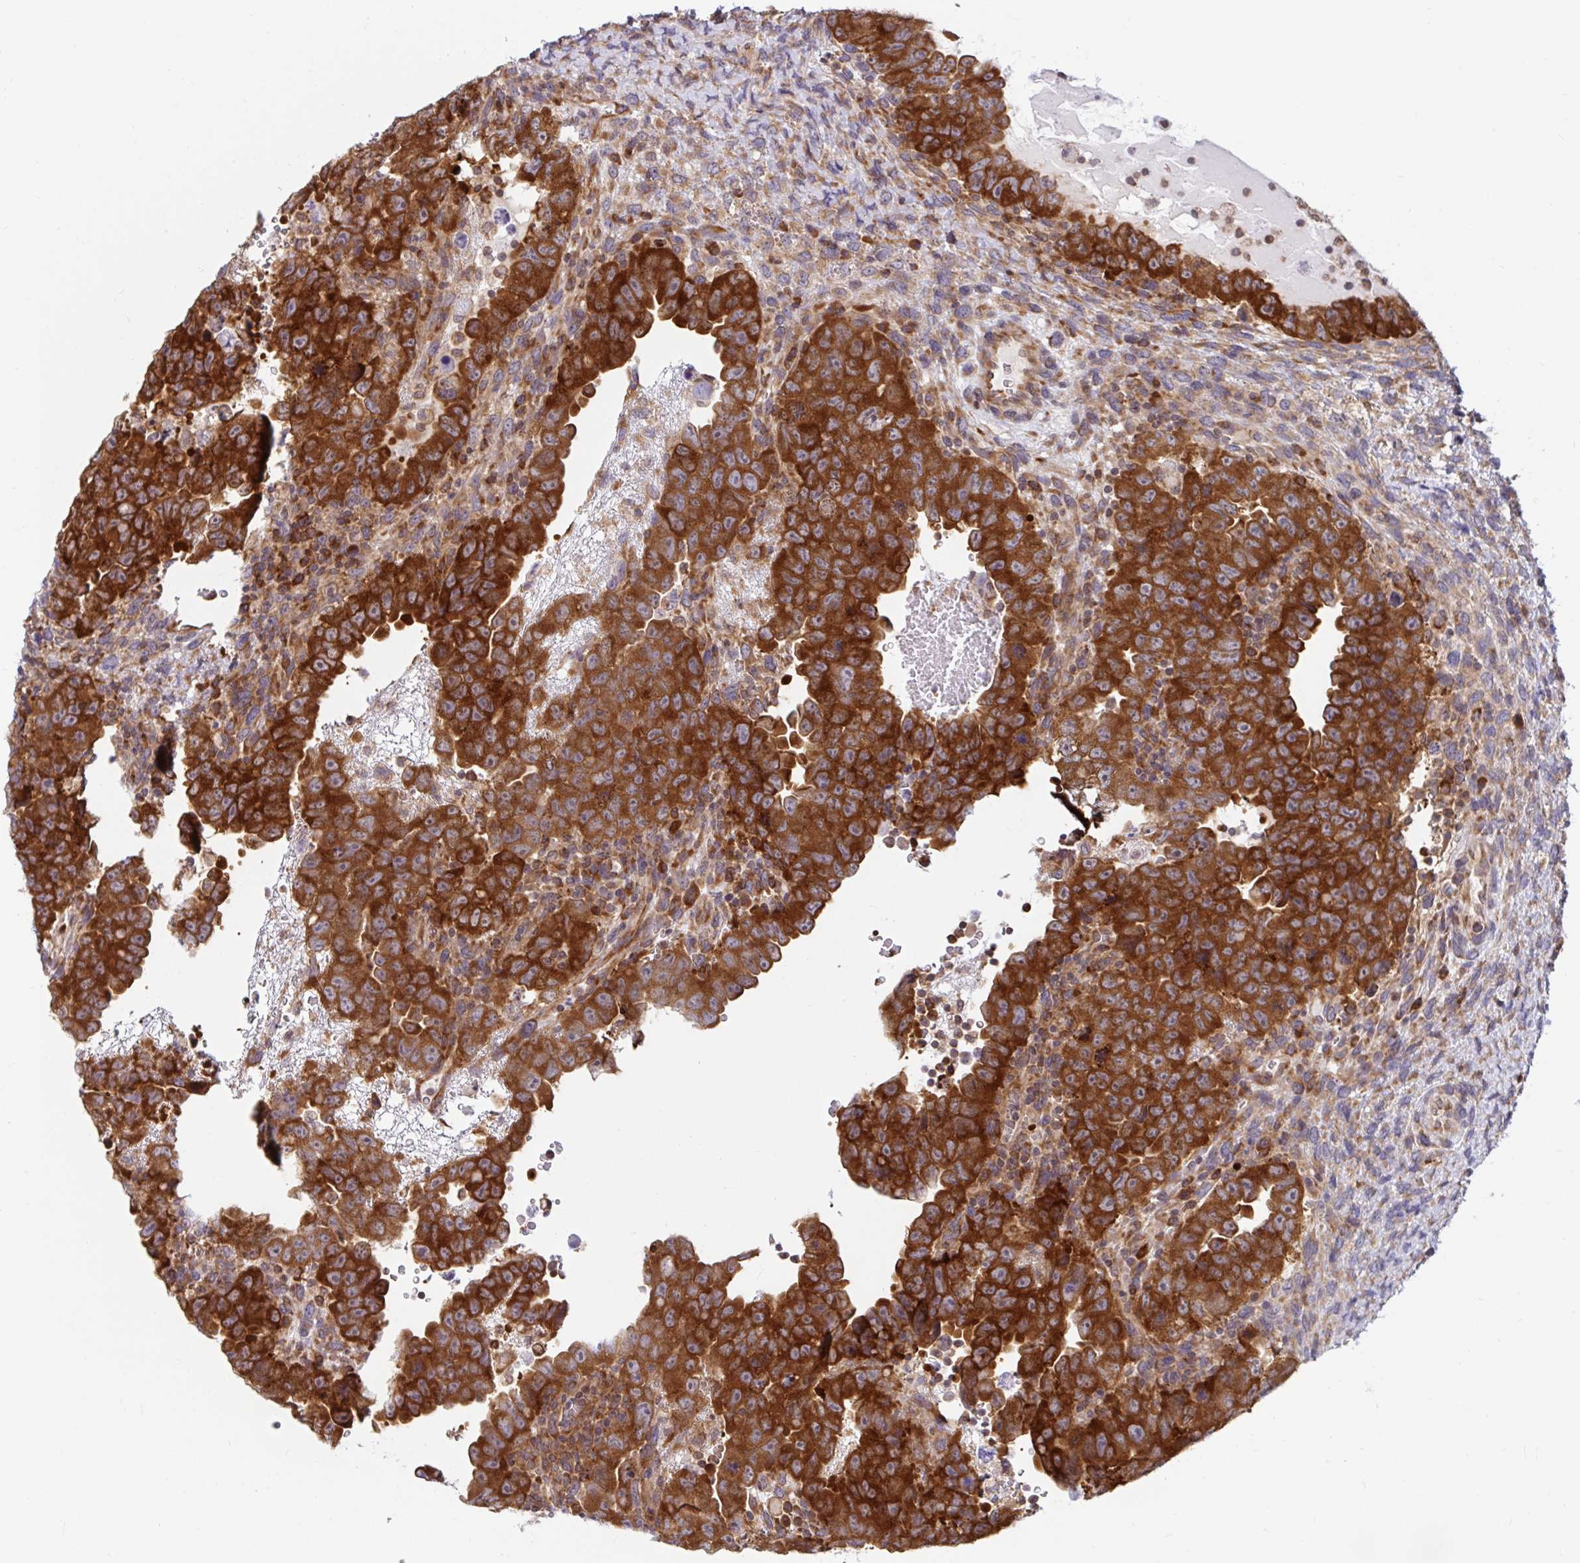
{"staining": {"intensity": "strong", "quantity": ">75%", "location": "cytoplasmic/membranous"}, "tissue": "testis cancer", "cell_type": "Tumor cells", "image_type": "cancer", "snomed": [{"axis": "morphology", "description": "Carcinoma, Embryonal, NOS"}, {"axis": "topography", "description": "Testis"}], "caption": "The photomicrograph demonstrates a brown stain indicating the presence of a protein in the cytoplasmic/membranous of tumor cells in embryonal carcinoma (testis). The staining is performed using DAB (3,3'-diaminobenzidine) brown chromogen to label protein expression. The nuclei are counter-stained blue using hematoxylin.", "gene": "LARP1", "patient": {"sex": "male", "age": 24}}